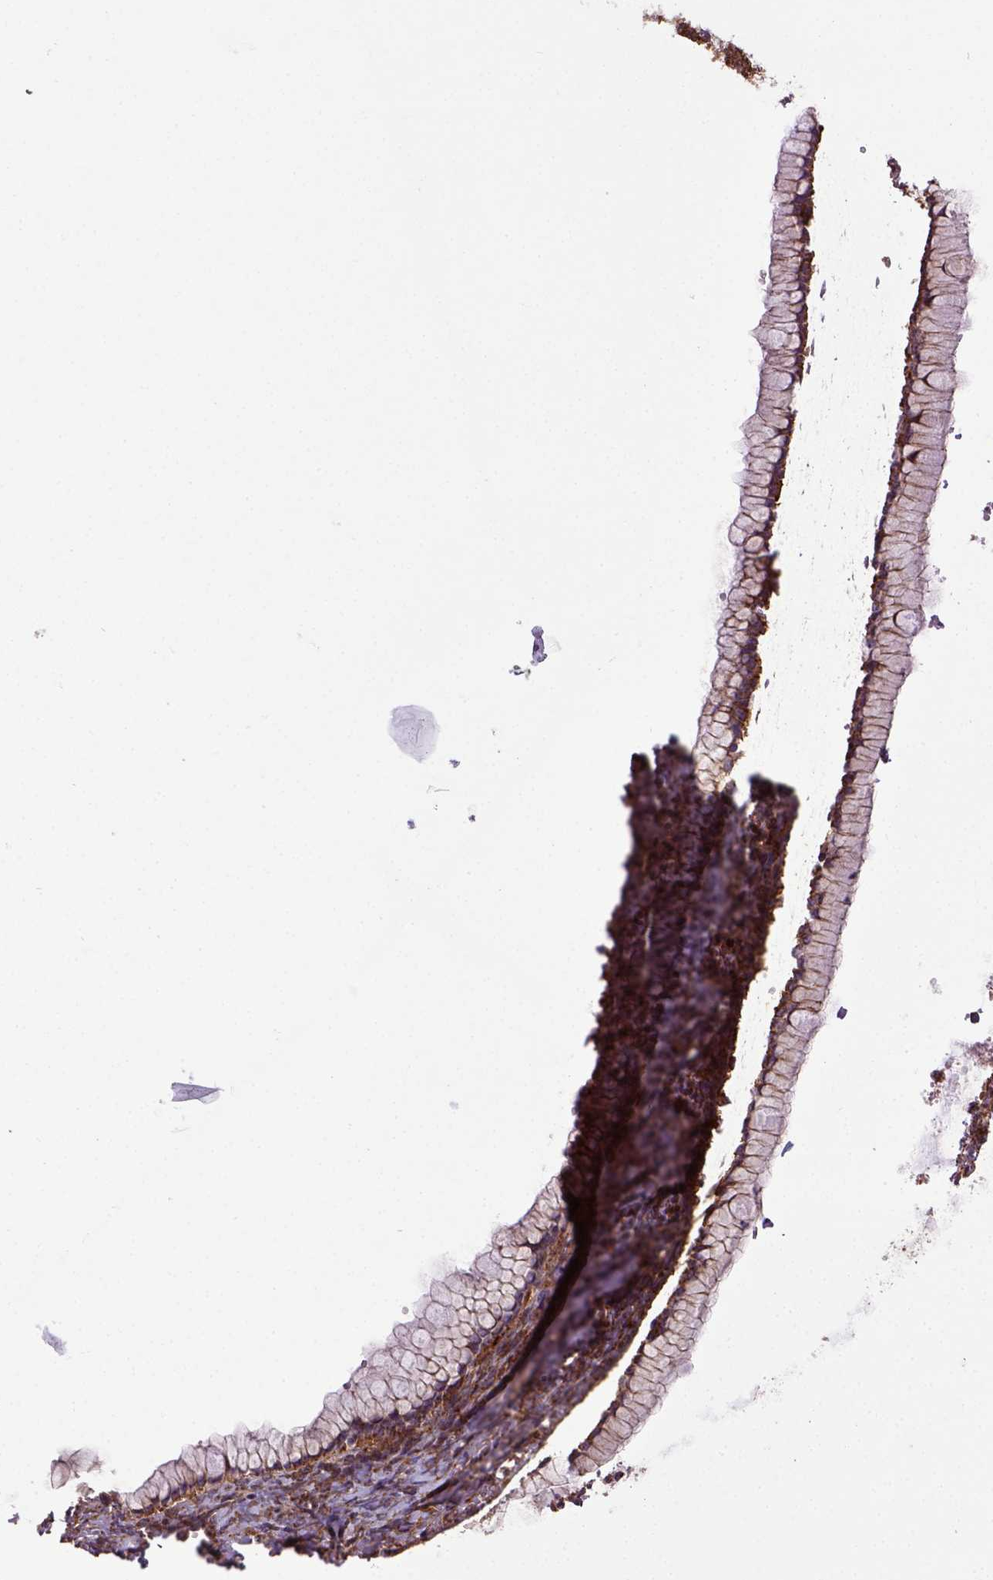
{"staining": {"intensity": "strong", "quantity": ">75%", "location": "cytoplasmic/membranous"}, "tissue": "ovarian cancer", "cell_type": "Tumor cells", "image_type": "cancer", "snomed": [{"axis": "morphology", "description": "Cystadenocarcinoma, mucinous, NOS"}, {"axis": "topography", "description": "Ovary"}], "caption": "An image of ovarian cancer stained for a protein exhibits strong cytoplasmic/membranous brown staining in tumor cells.", "gene": "CAPRIN1", "patient": {"sex": "female", "age": 41}}